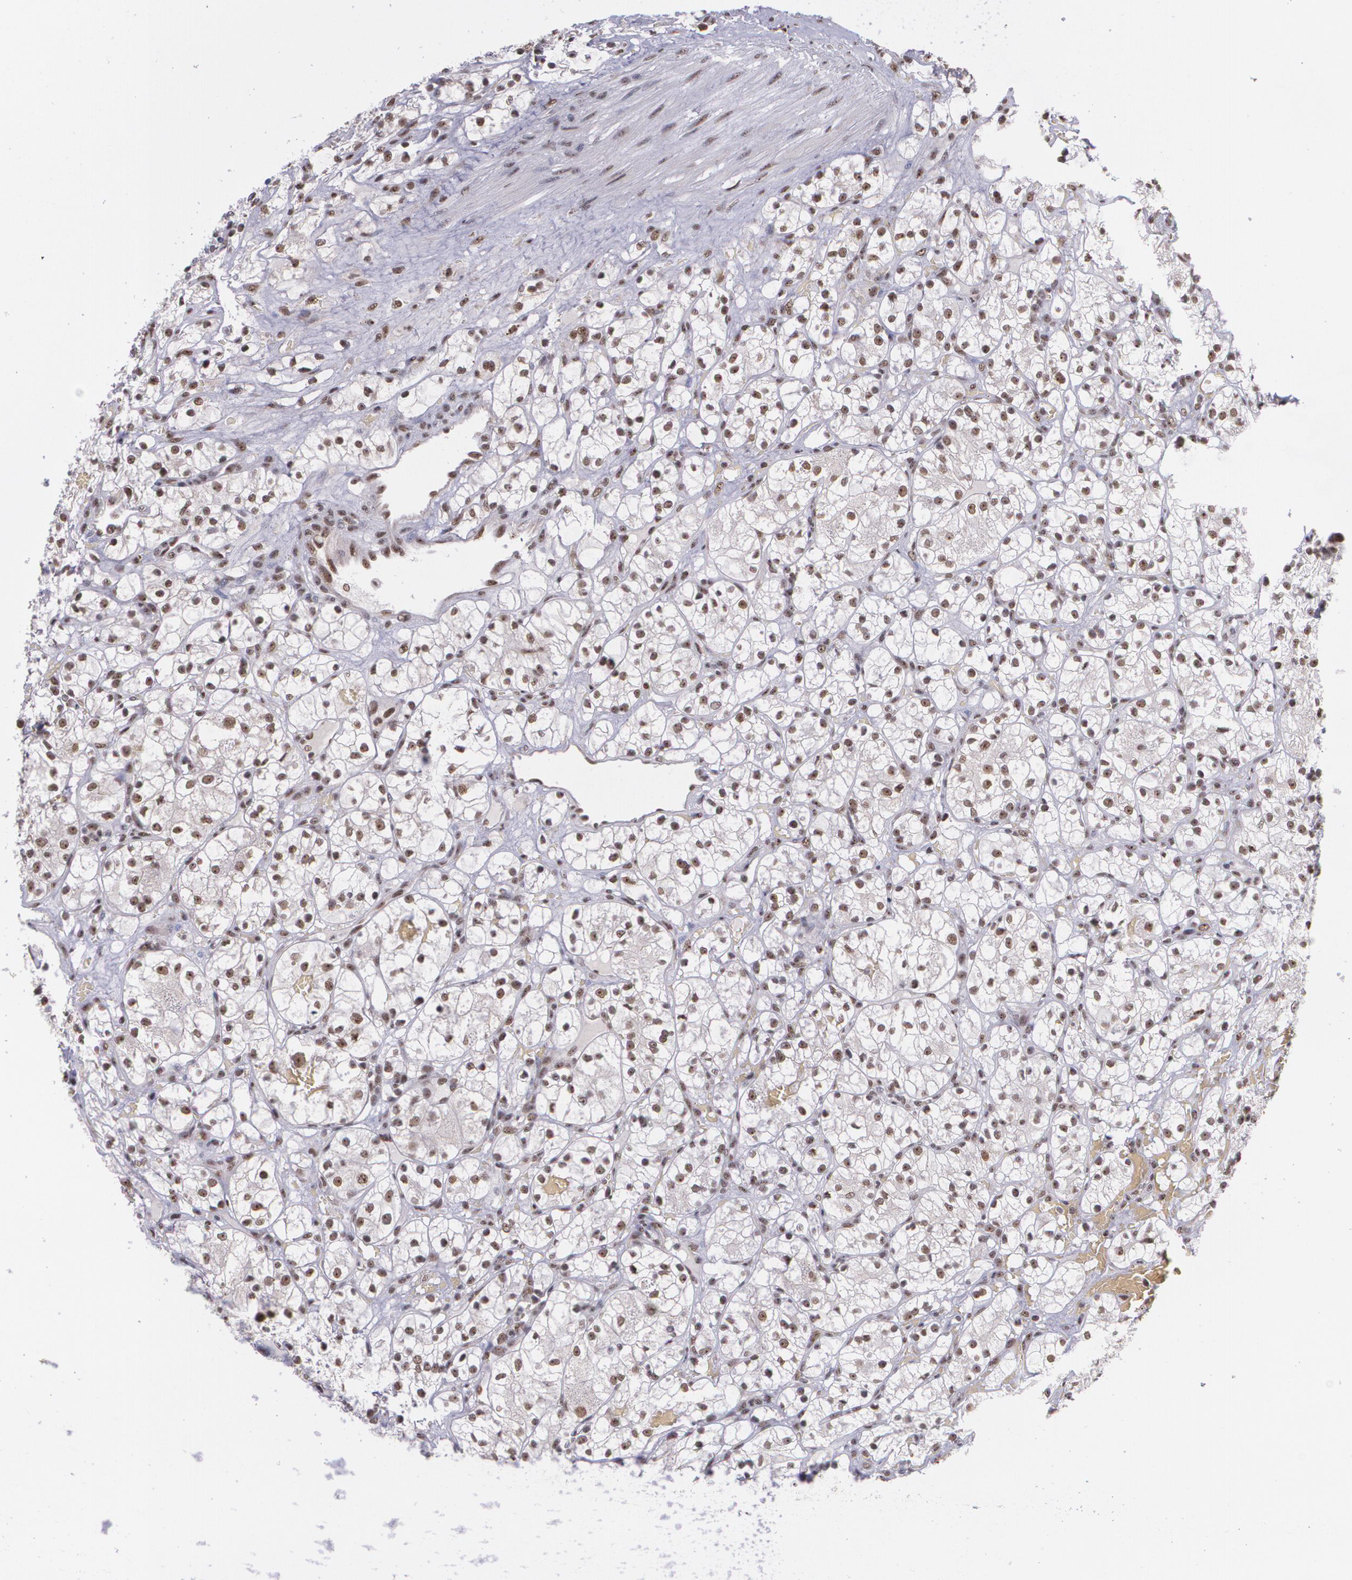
{"staining": {"intensity": "weak", "quantity": ">75%", "location": "nuclear"}, "tissue": "renal cancer", "cell_type": "Tumor cells", "image_type": "cancer", "snomed": [{"axis": "morphology", "description": "Adenocarcinoma, NOS"}, {"axis": "topography", "description": "Kidney"}], "caption": "Brown immunohistochemical staining in human renal adenocarcinoma exhibits weak nuclear staining in about >75% of tumor cells. (DAB IHC with brightfield microscopy, high magnification).", "gene": "C6orf15", "patient": {"sex": "female", "age": 60}}